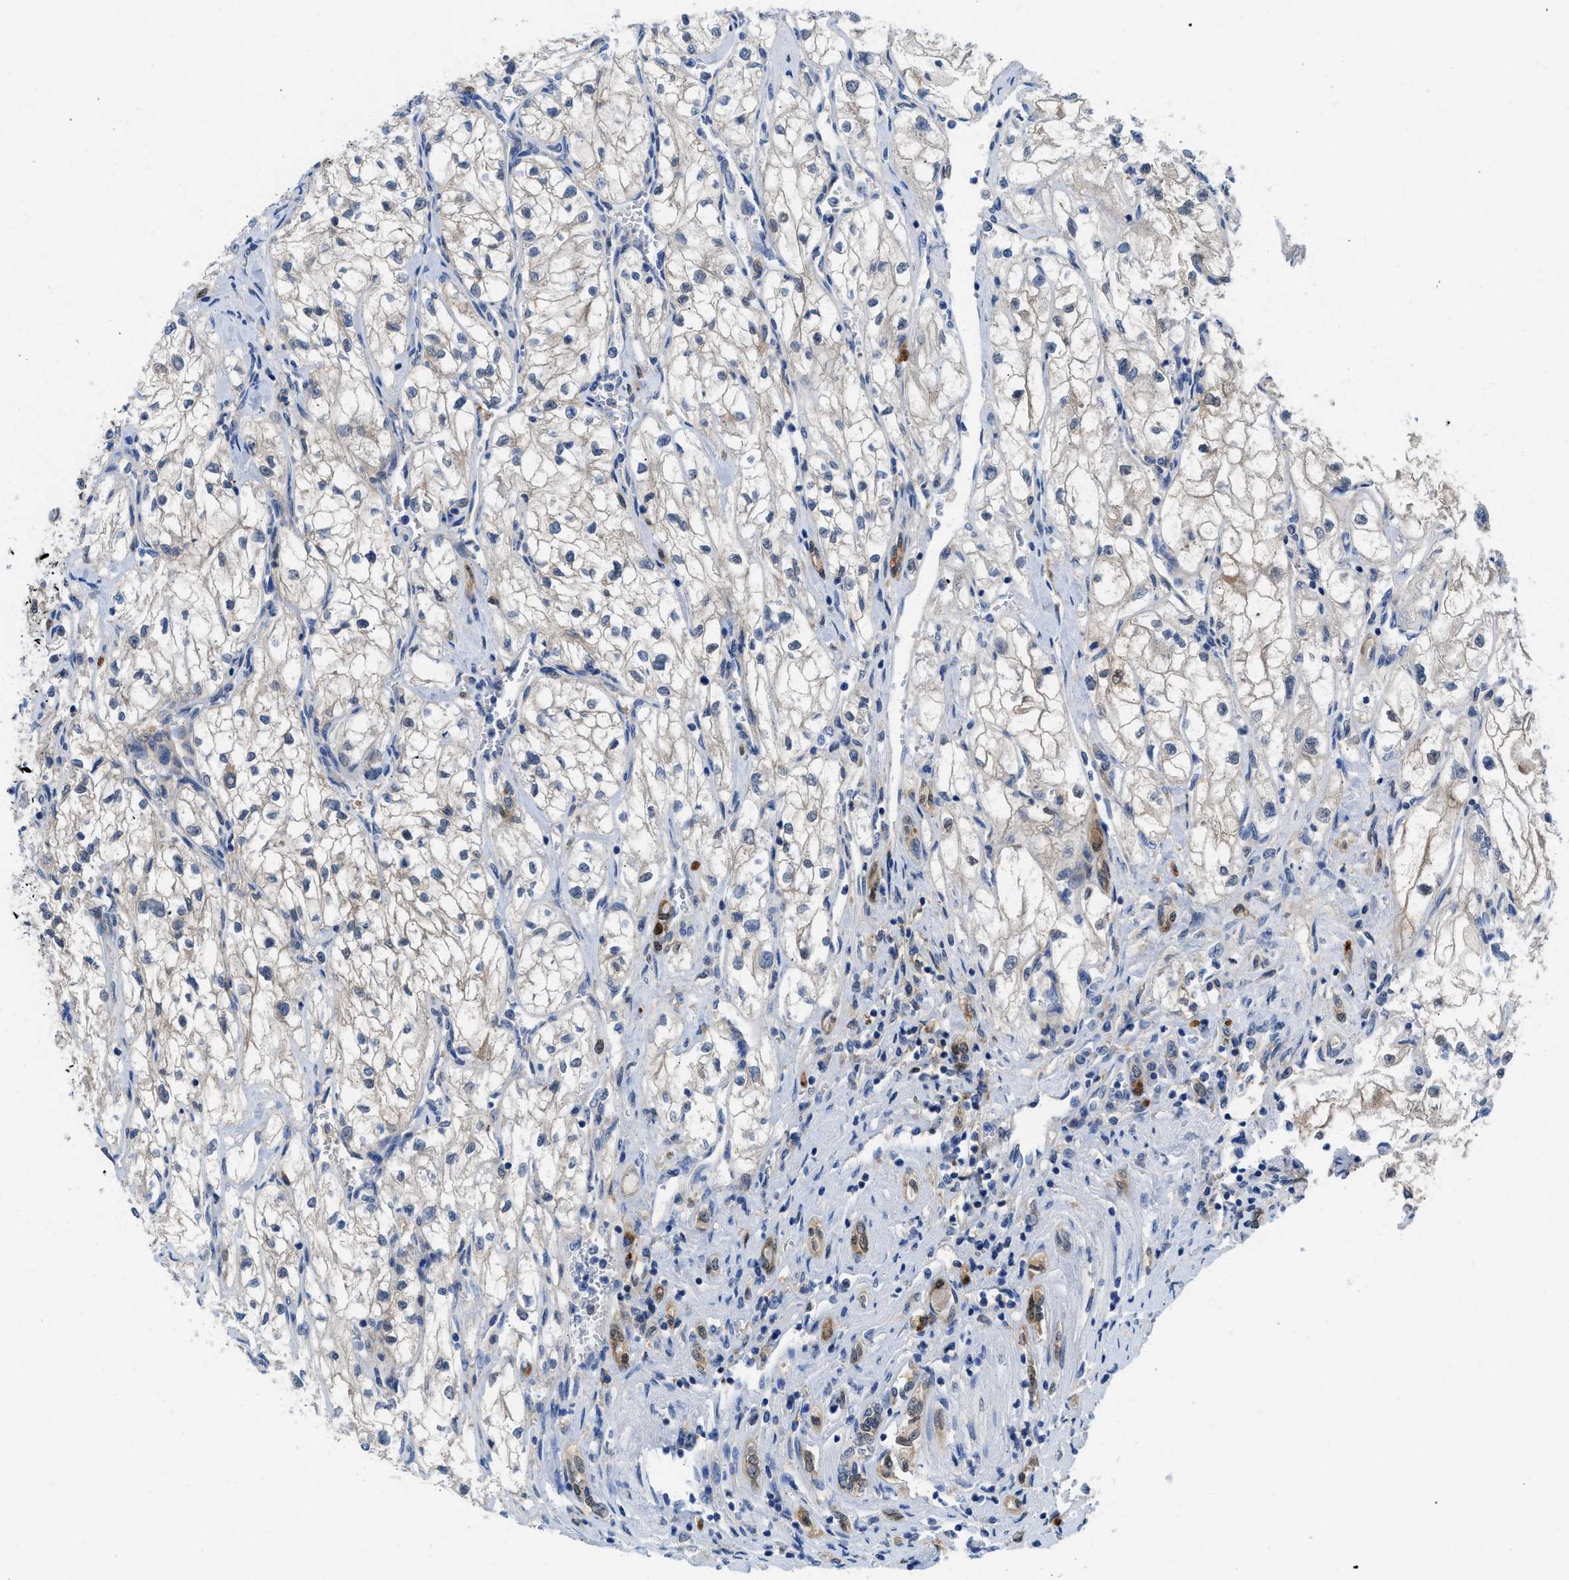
{"staining": {"intensity": "negative", "quantity": "none", "location": "none"}, "tissue": "renal cancer", "cell_type": "Tumor cells", "image_type": "cancer", "snomed": [{"axis": "morphology", "description": "Adenocarcinoma, NOS"}, {"axis": "topography", "description": "Kidney"}], "caption": "There is no significant staining in tumor cells of renal cancer.", "gene": "CBR1", "patient": {"sex": "female", "age": 70}}